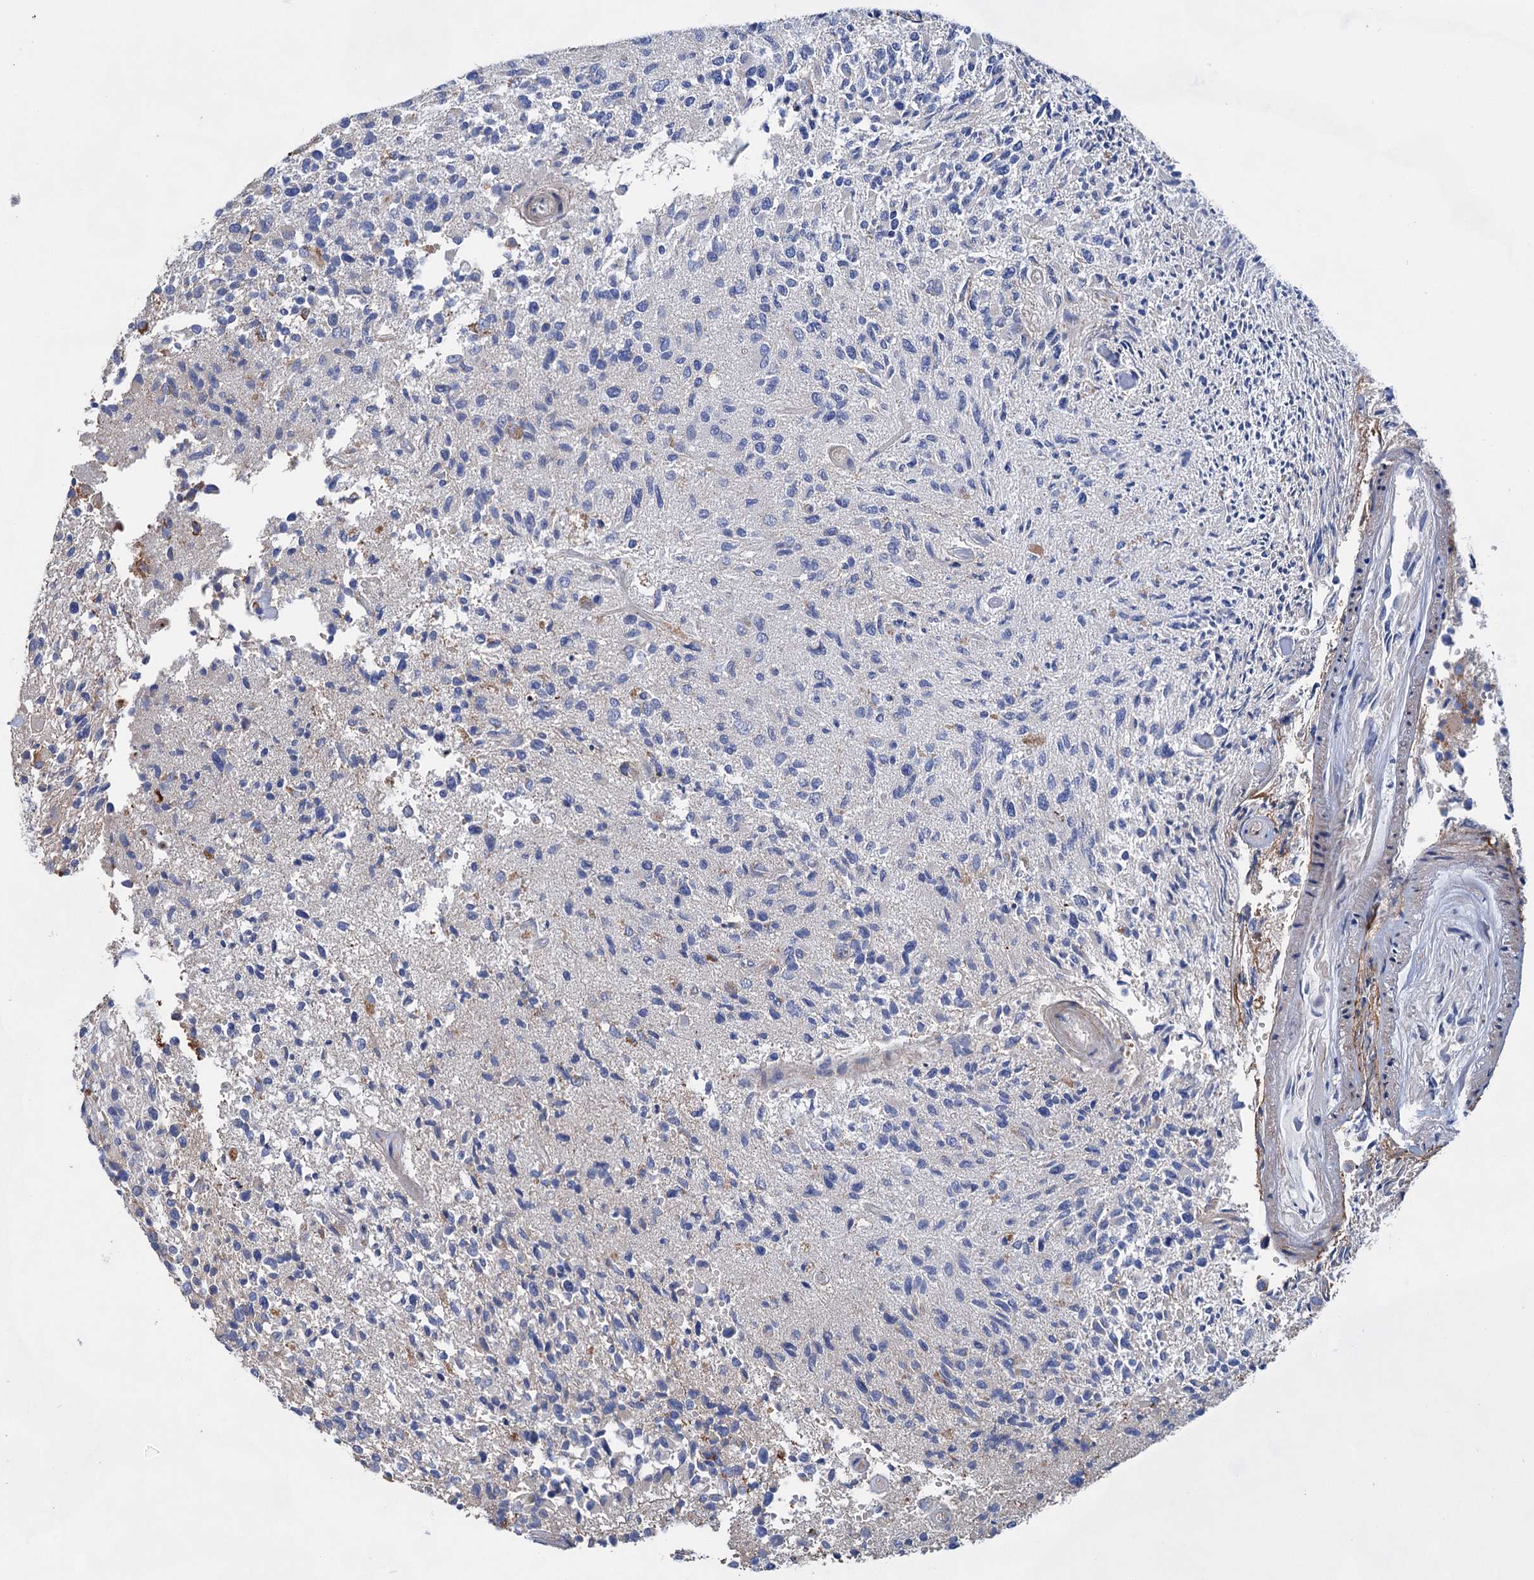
{"staining": {"intensity": "negative", "quantity": "none", "location": "none"}, "tissue": "glioma", "cell_type": "Tumor cells", "image_type": "cancer", "snomed": [{"axis": "morphology", "description": "Glioma, malignant, High grade"}, {"axis": "morphology", "description": "Glioblastoma, NOS"}, {"axis": "topography", "description": "Brain"}], "caption": "Immunohistochemistry (IHC) micrograph of neoplastic tissue: human high-grade glioma (malignant) stained with DAB (3,3'-diaminobenzidine) demonstrates no significant protein positivity in tumor cells.", "gene": "GPR155", "patient": {"sex": "male", "age": 60}}